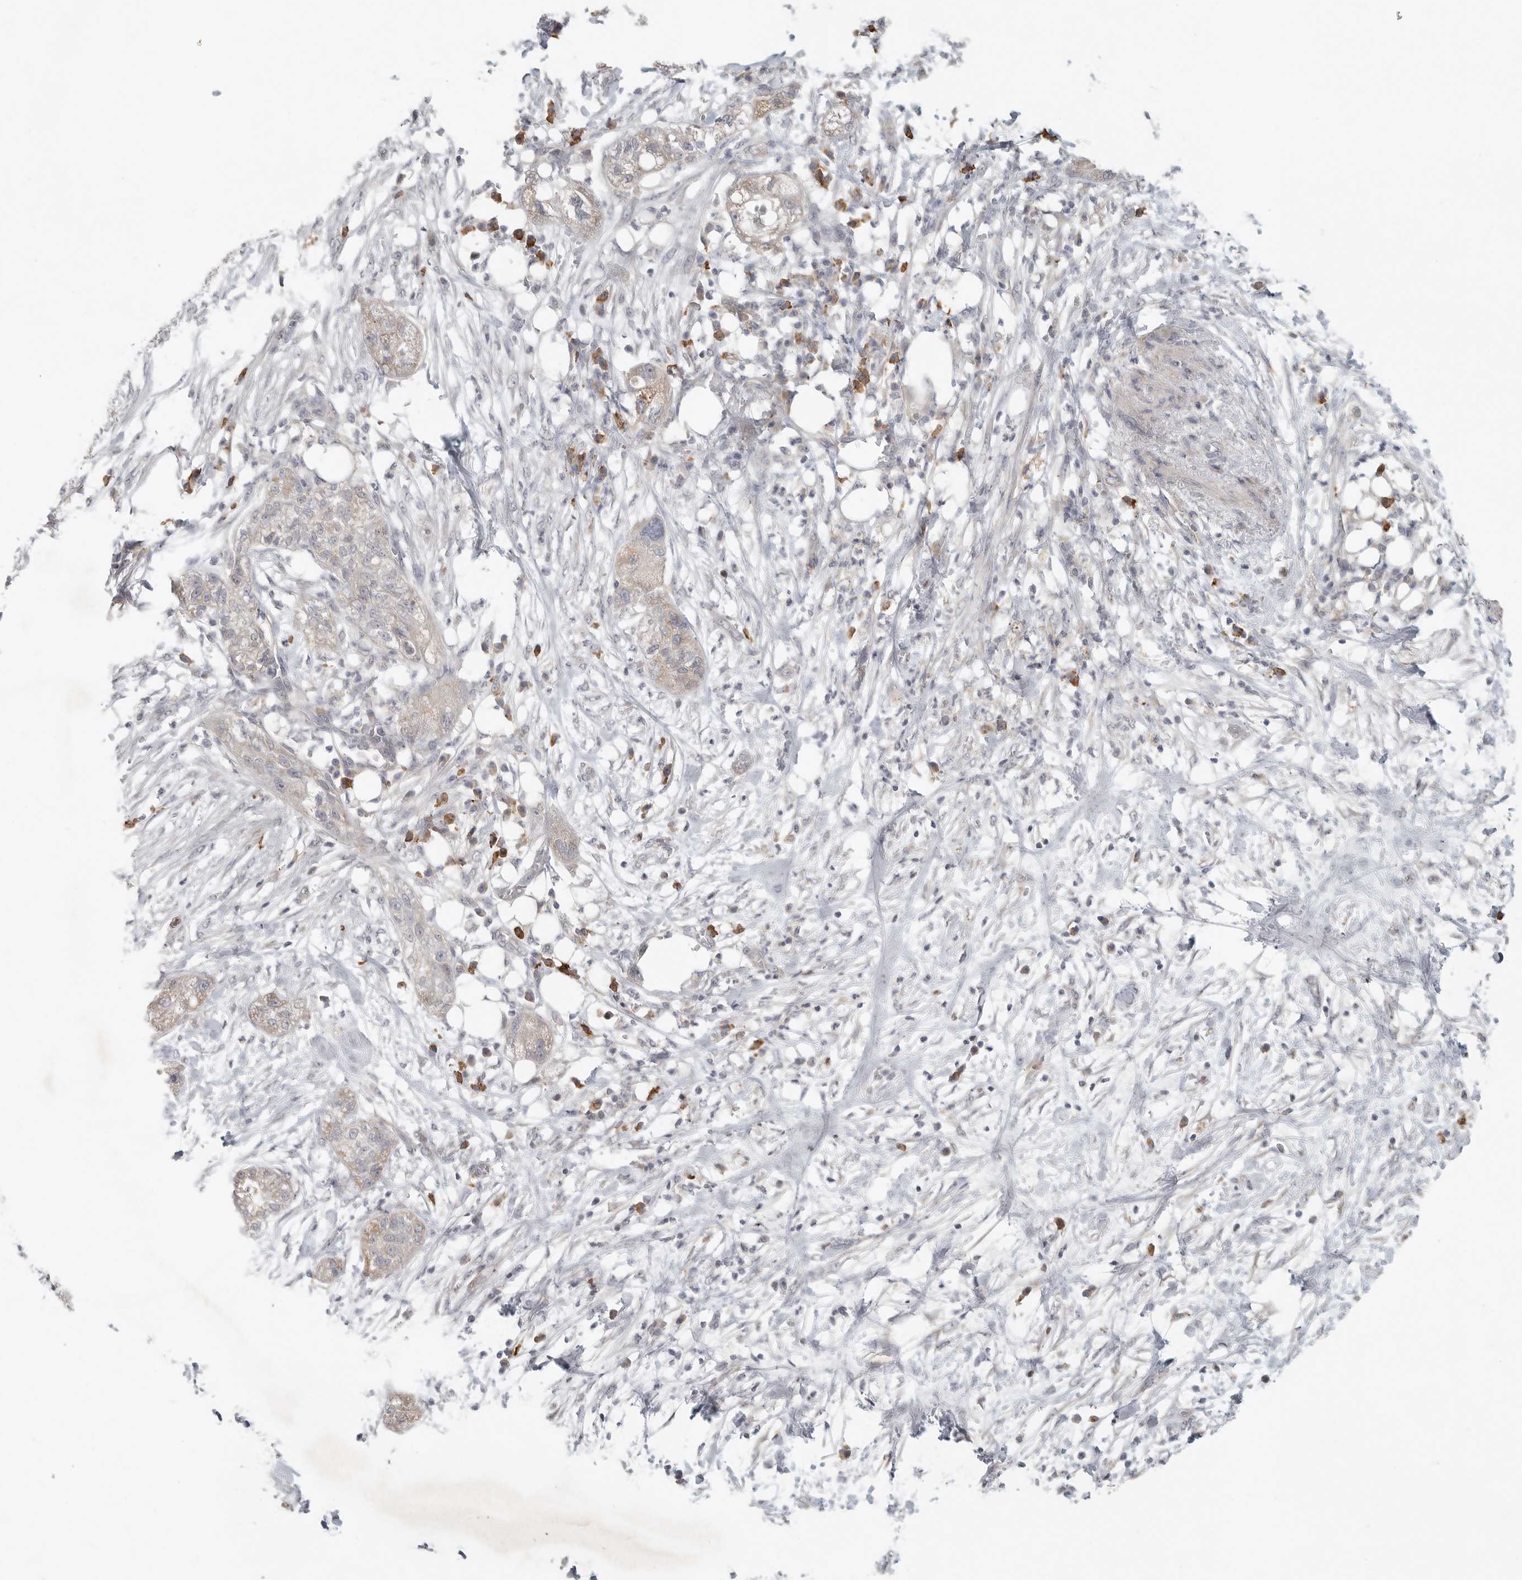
{"staining": {"intensity": "weak", "quantity": "25%-75%", "location": "cytoplasmic/membranous"}, "tissue": "pancreatic cancer", "cell_type": "Tumor cells", "image_type": "cancer", "snomed": [{"axis": "morphology", "description": "Adenocarcinoma, NOS"}, {"axis": "topography", "description": "Pancreas"}], "caption": "A high-resolution image shows immunohistochemistry (IHC) staining of adenocarcinoma (pancreatic), which demonstrates weak cytoplasmic/membranous positivity in approximately 25%-75% of tumor cells. The protein is stained brown, and the nuclei are stained in blue (DAB (3,3'-diaminobenzidine) IHC with brightfield microscopy, high magnification).", "gene": "SLC25A36", "patient": {"sex": "female", "age": 78}}